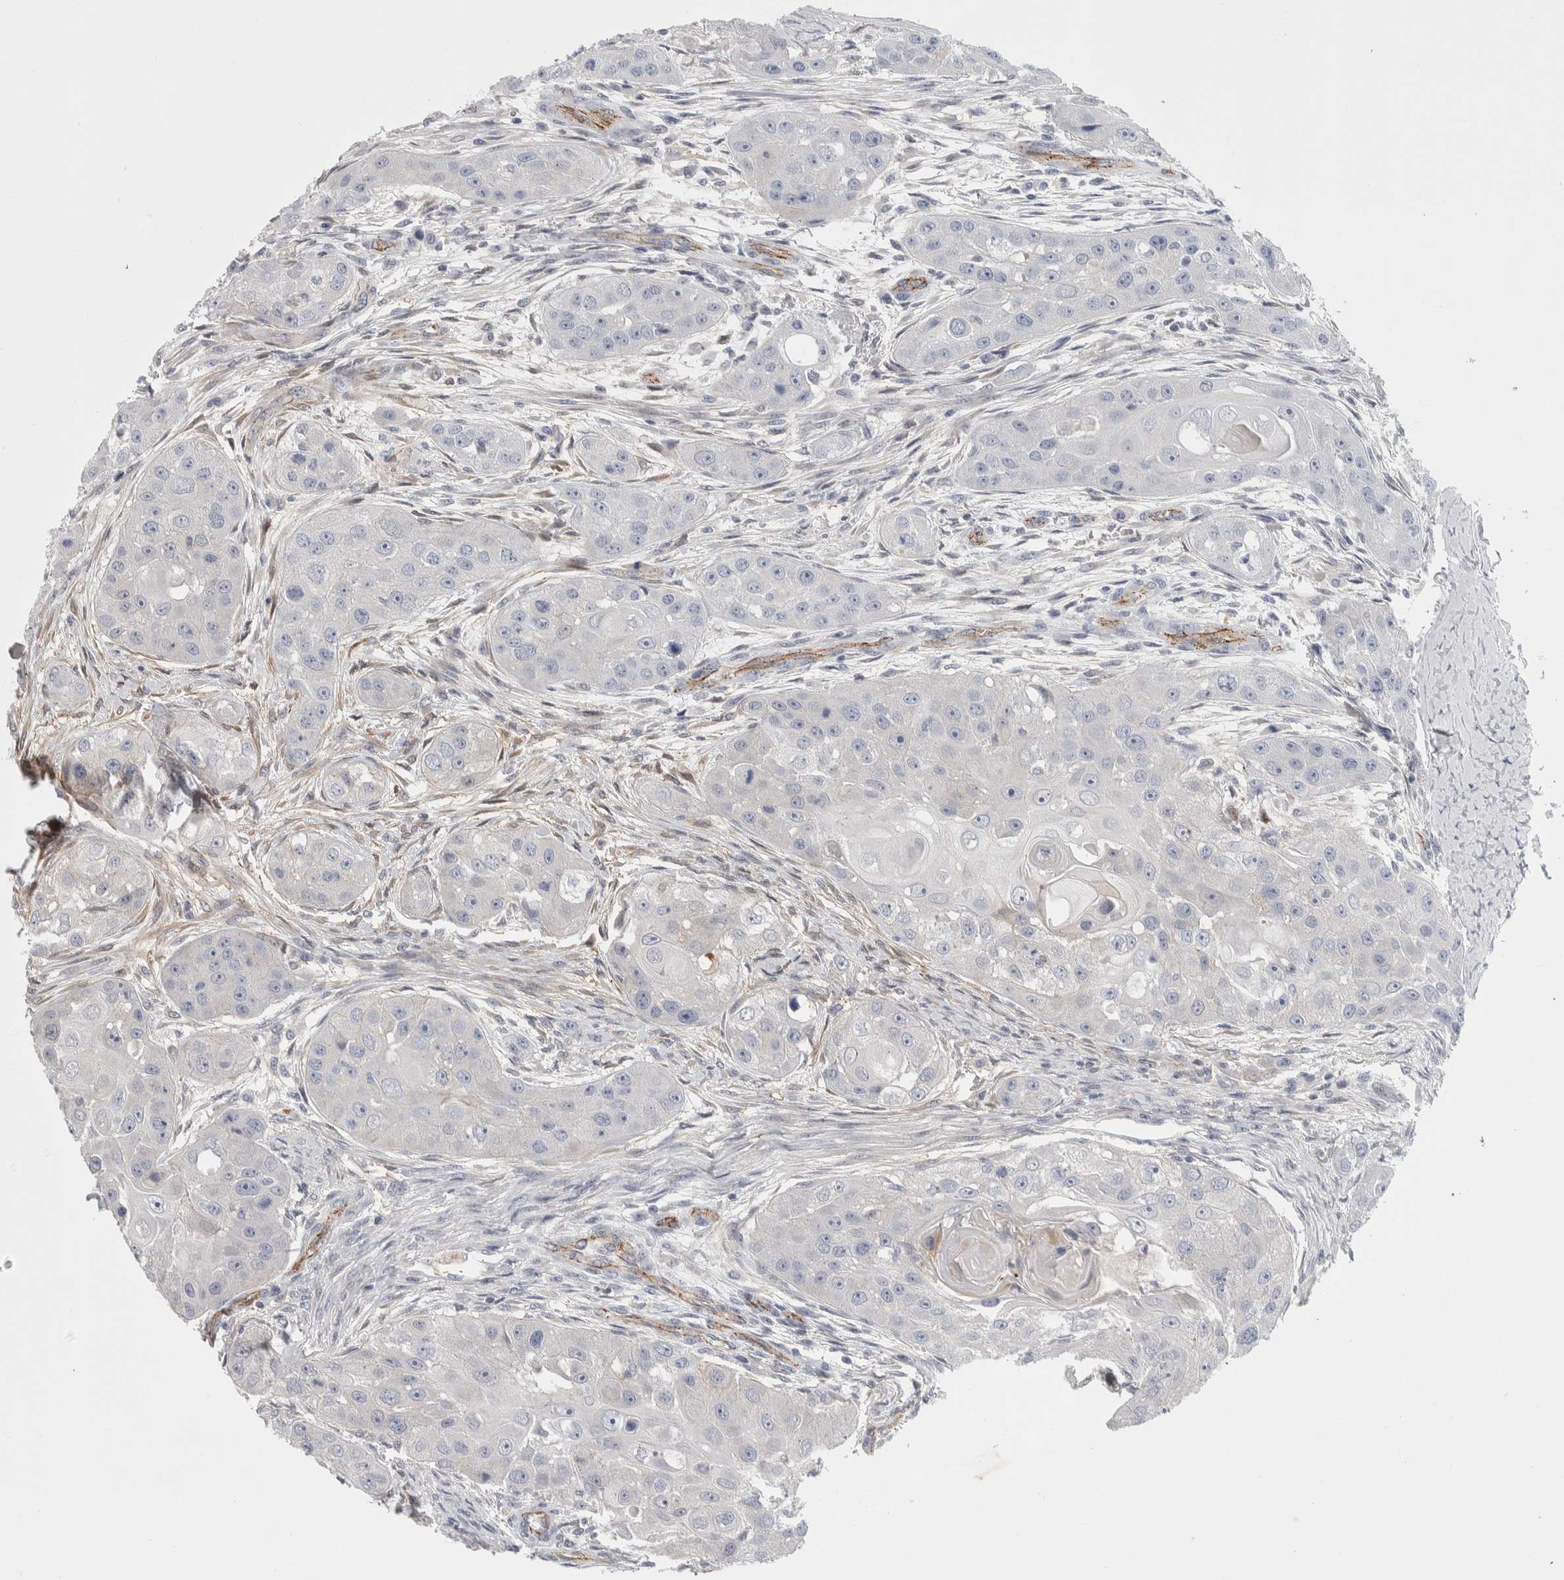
{"staining": {"intensity": "negative", "quantity": "none", "location": "none"}, "tissue": "head and neck cancer", "cell_type": "Tumor cells", "image_type": "cancer", "snomed": [{"axis": "morphology", "description": "Normal tissue, NOS"}, {"axis": "morphology", "description": "Squamous cell carcinoma, NOS"}, {"axis": "topography", "description": "Skeletal muscle"}, {"axis": "topography", "description": "Head-Neck"}], "caption": "Tumor cells show no significant protein positivity in head and neck squamous cell carcinoma. (Brightfield microscopy of DAB immunohistochemistry (IHC) at high magnification).", "gene": "ZNF862", "patient": {"sex": "male", "age": 51}}